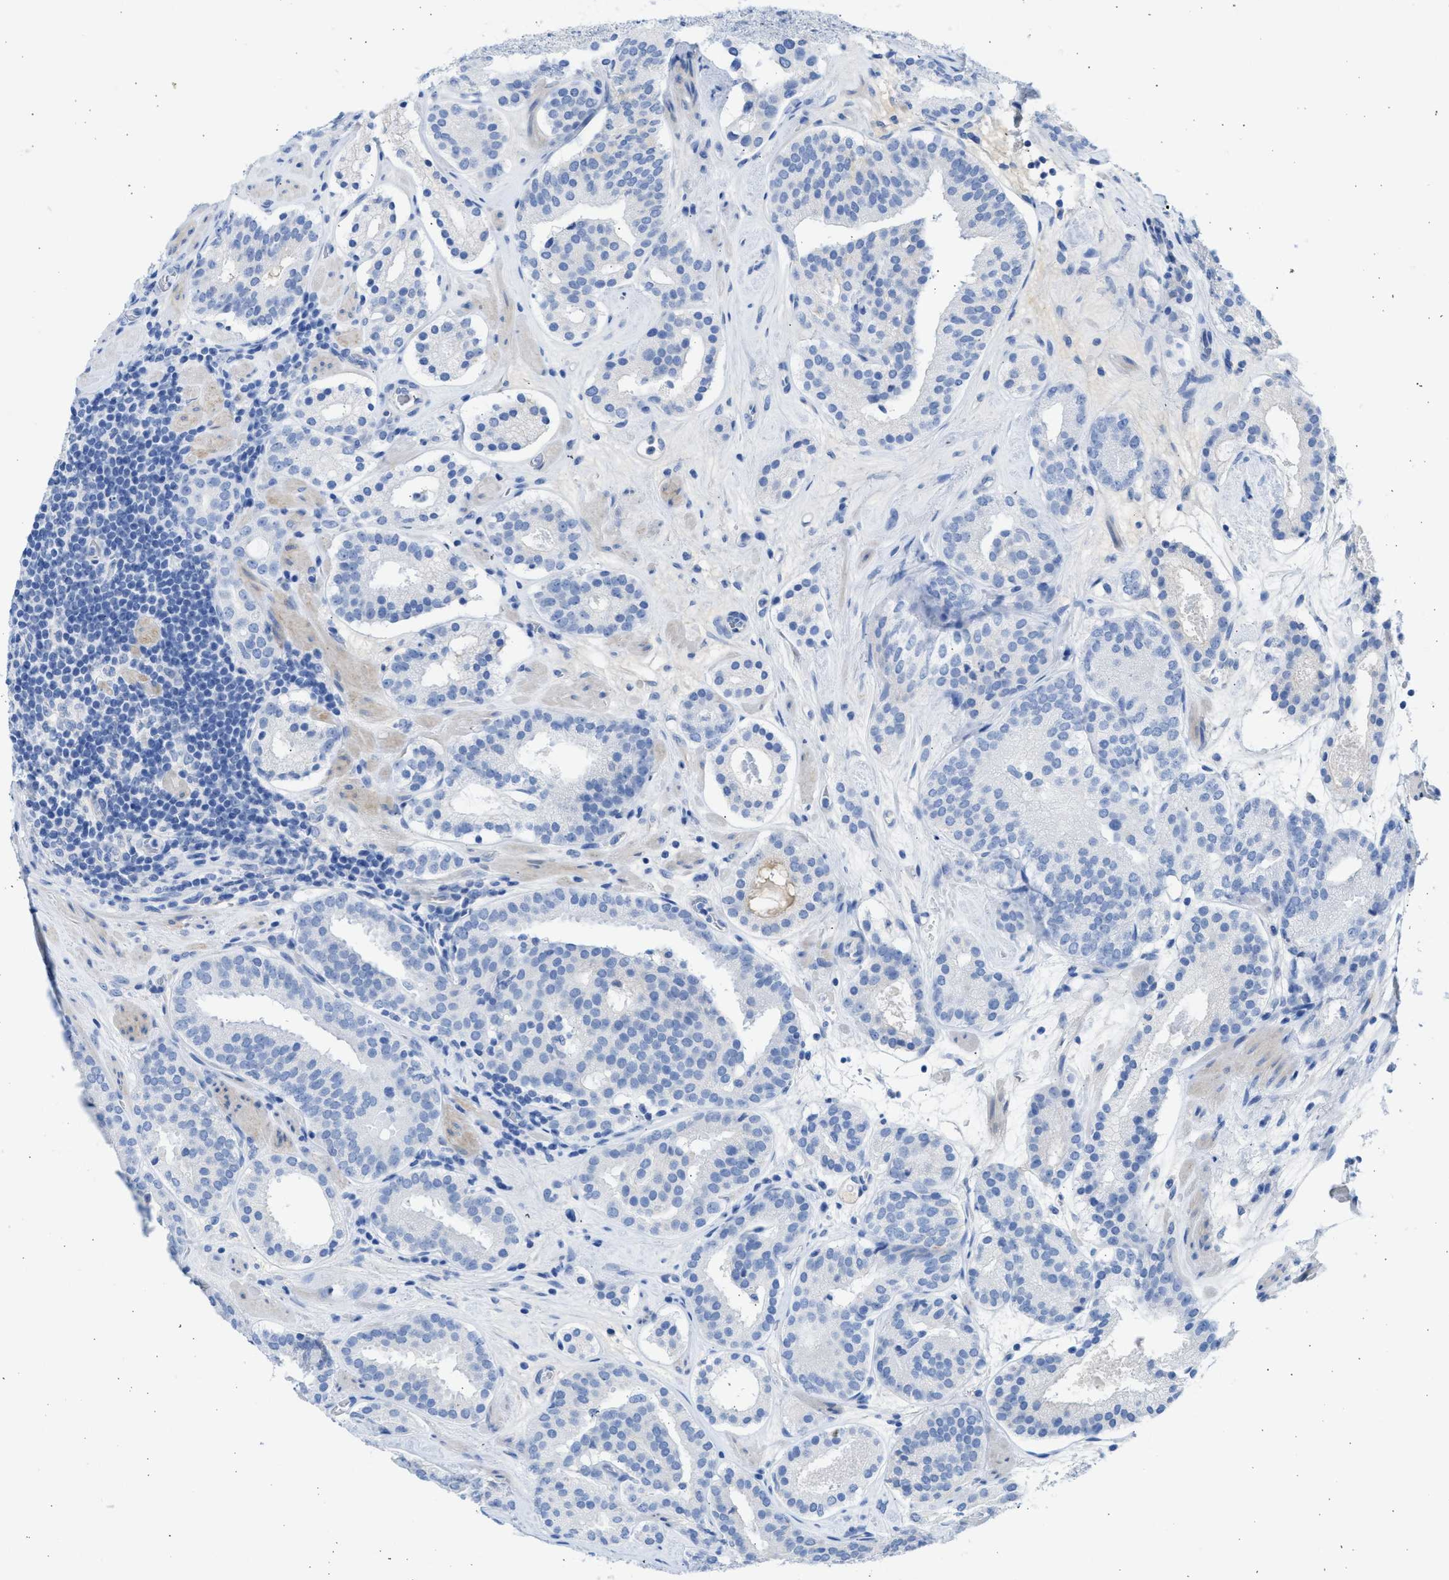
{"staining": {"intensity": "negative", "quantity": "none", "location": "none"}, "tissue": "prostate cancer", "cell_type": "Tumor cells", "image_type": "cancer", "snomed": [{"axis": "morphology", "description": "Adenocarcinoma, Low grade"}, {"axis": "topography", "description": "Prostate"}], "caption": "DAB (3,3'-diaminobenzidine) immunohistochemical staining of human prostate cancer reveals no significant positivity in tumor cells.", "gene": "SPATA3", "patient": {"sex": "male", "age": 69}}